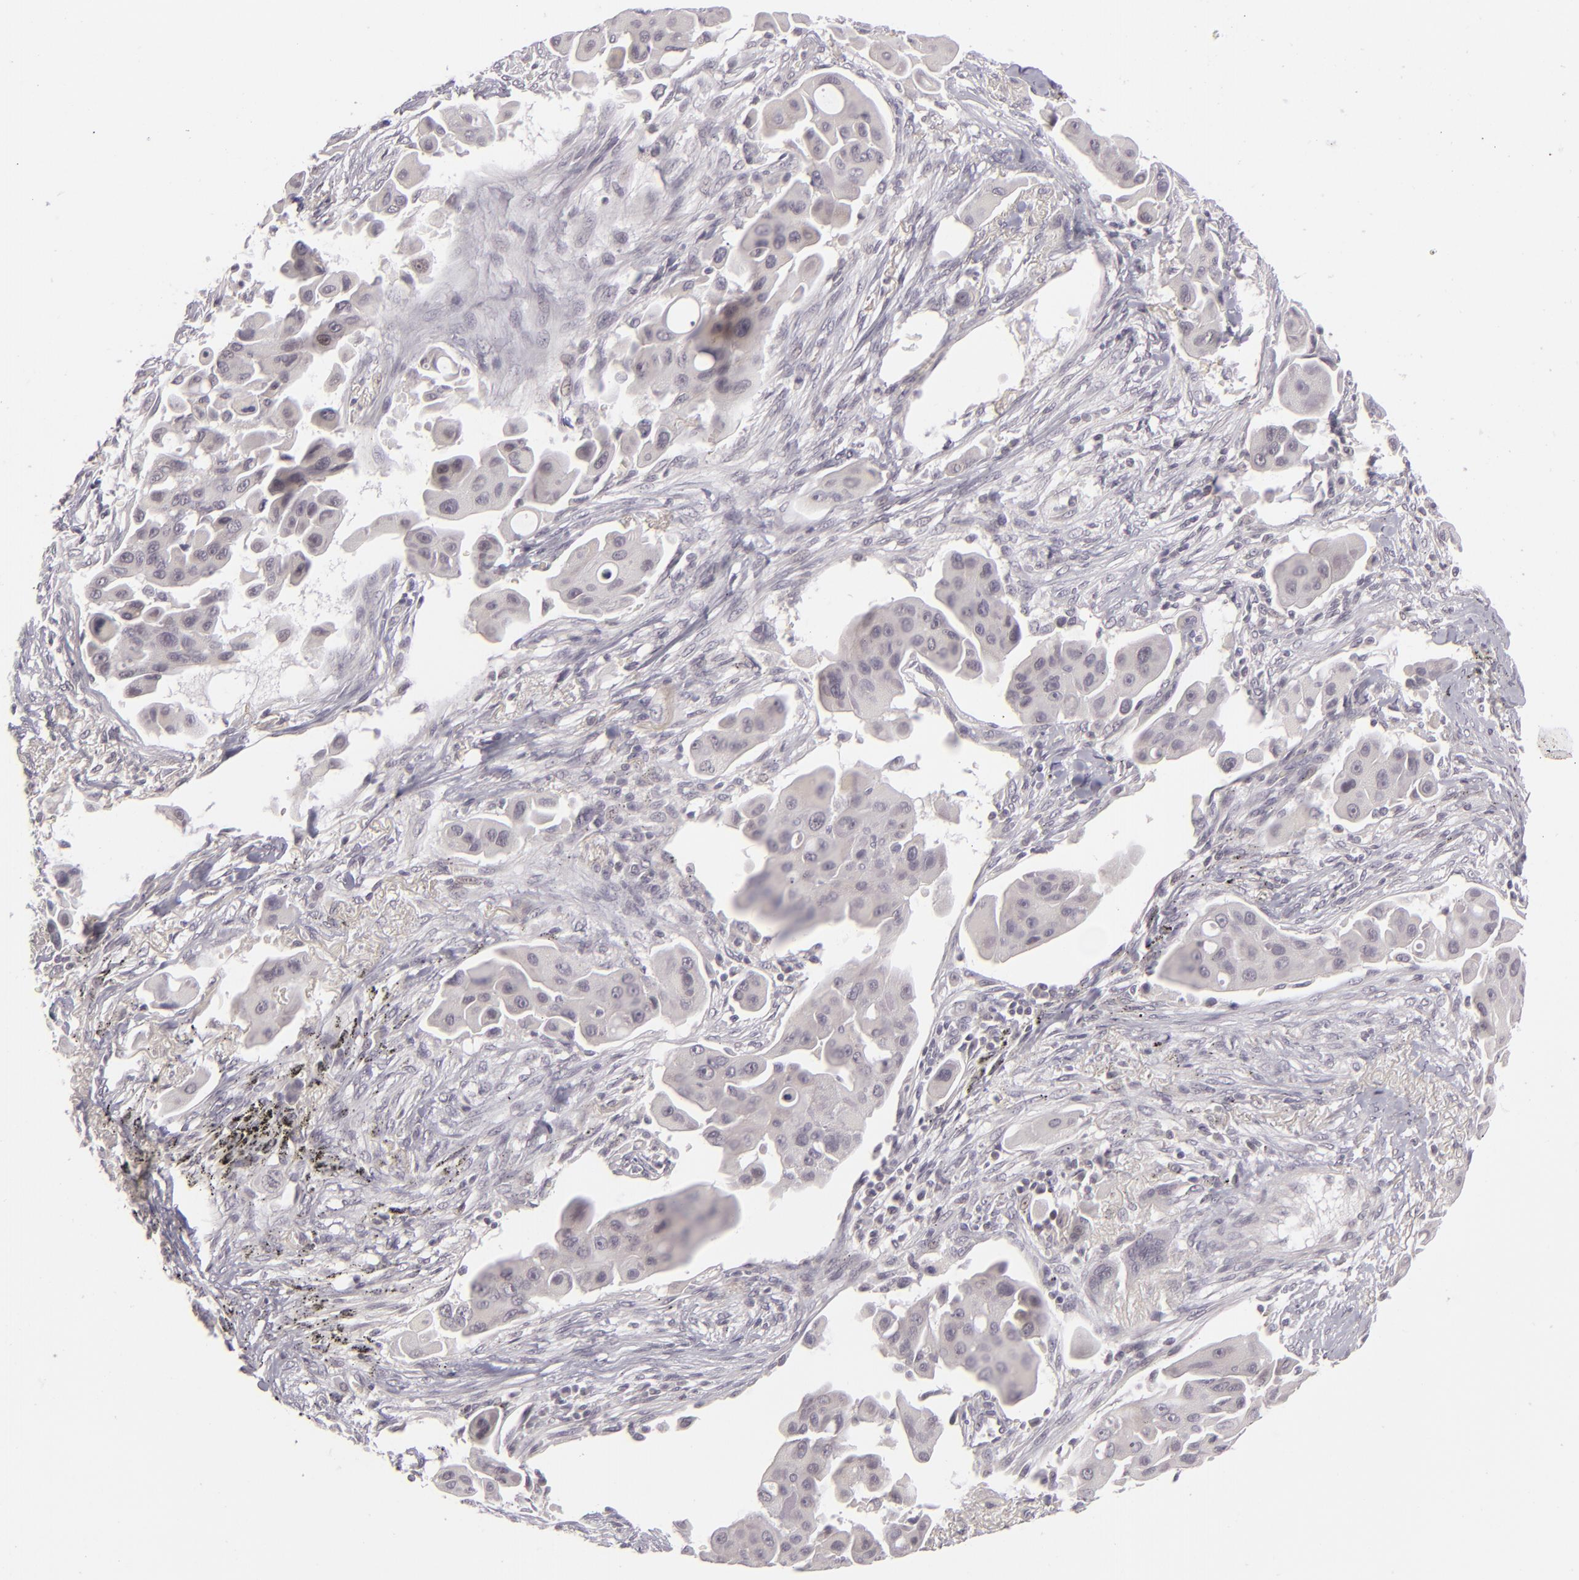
{"staining": {"intensity": "negative", "quantity": "none", "location": "none"}, "tissue": "lung cancer", "cell_type": "Tumor cells", "image_type": "cancer", "snomed": [{"axis": "morphology", "description": "Adenocarcinoma, NOS"}, {"axis": "topography", "description": "Lung"}], "caption": "Histopathology image shows no protein expression in tumor cells of adenocarcinoma (lung) tissue.", "gene": "DLG3", "patient": {"sex": "male", "age": 68}}